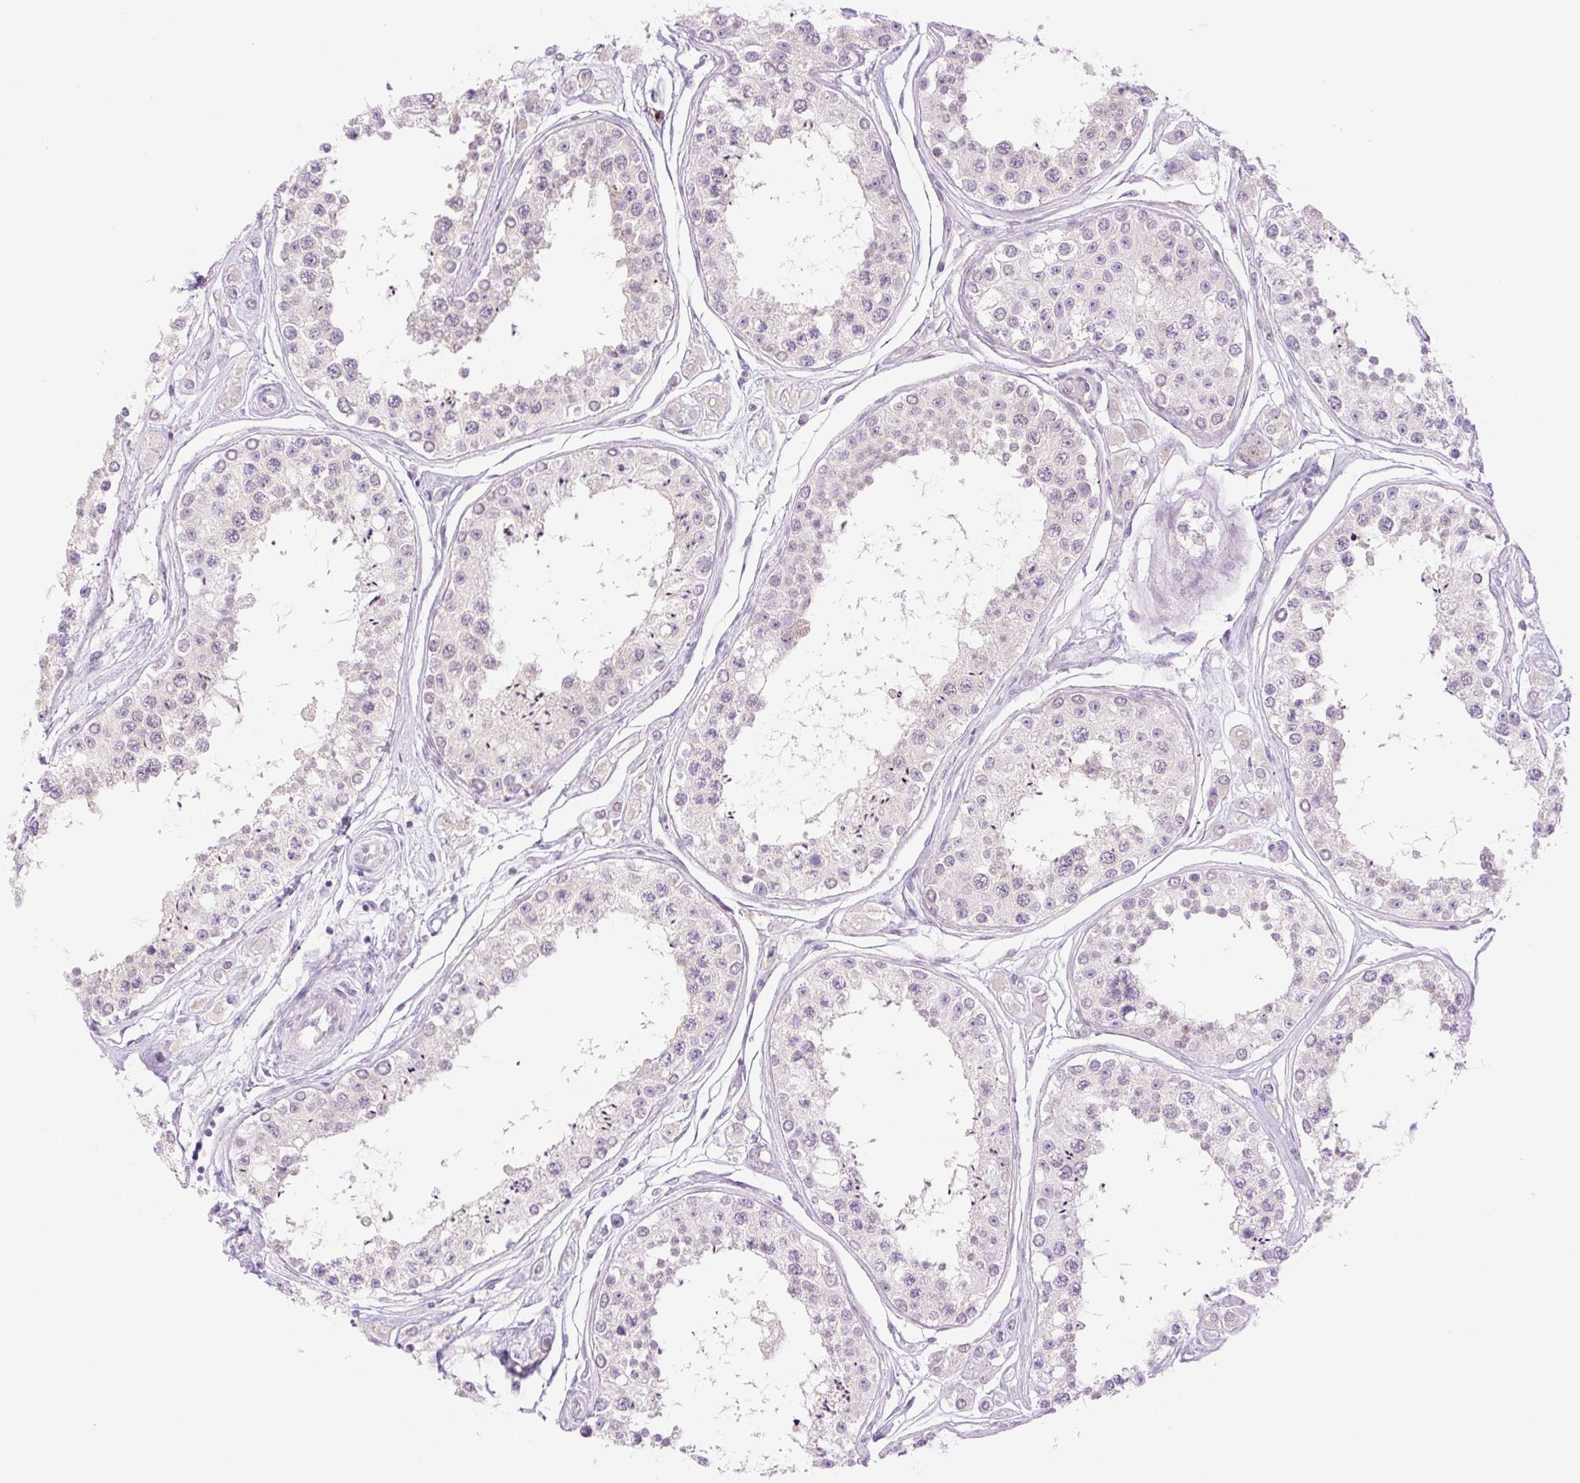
{"staining": {"intensity": "weak", "quantity": "25%-75%", "location": "cytoplasmic/membranous,nuclear"}, "tissue": "testis", "cell_type": "Cells in seminiferous ducts", "image_type": "normal", "snomed": [{"axis": "morphology", "description": "Normal tissue, NOS"}, {"axis": "topography", "description": "Testis"}], "caption": "Immunohistochemical staining of unremarkable testis shows 25%-75% levels of weak cytoplasmic/membranous,nuclear protein staining in approximately 25%-75% of cells in seminiferous ducts. The protein of interest is shown in brown color, while the nuclei are stained blue.", "gene": "SPRYD4", "patient": {"sex": "male", "age": 25}}